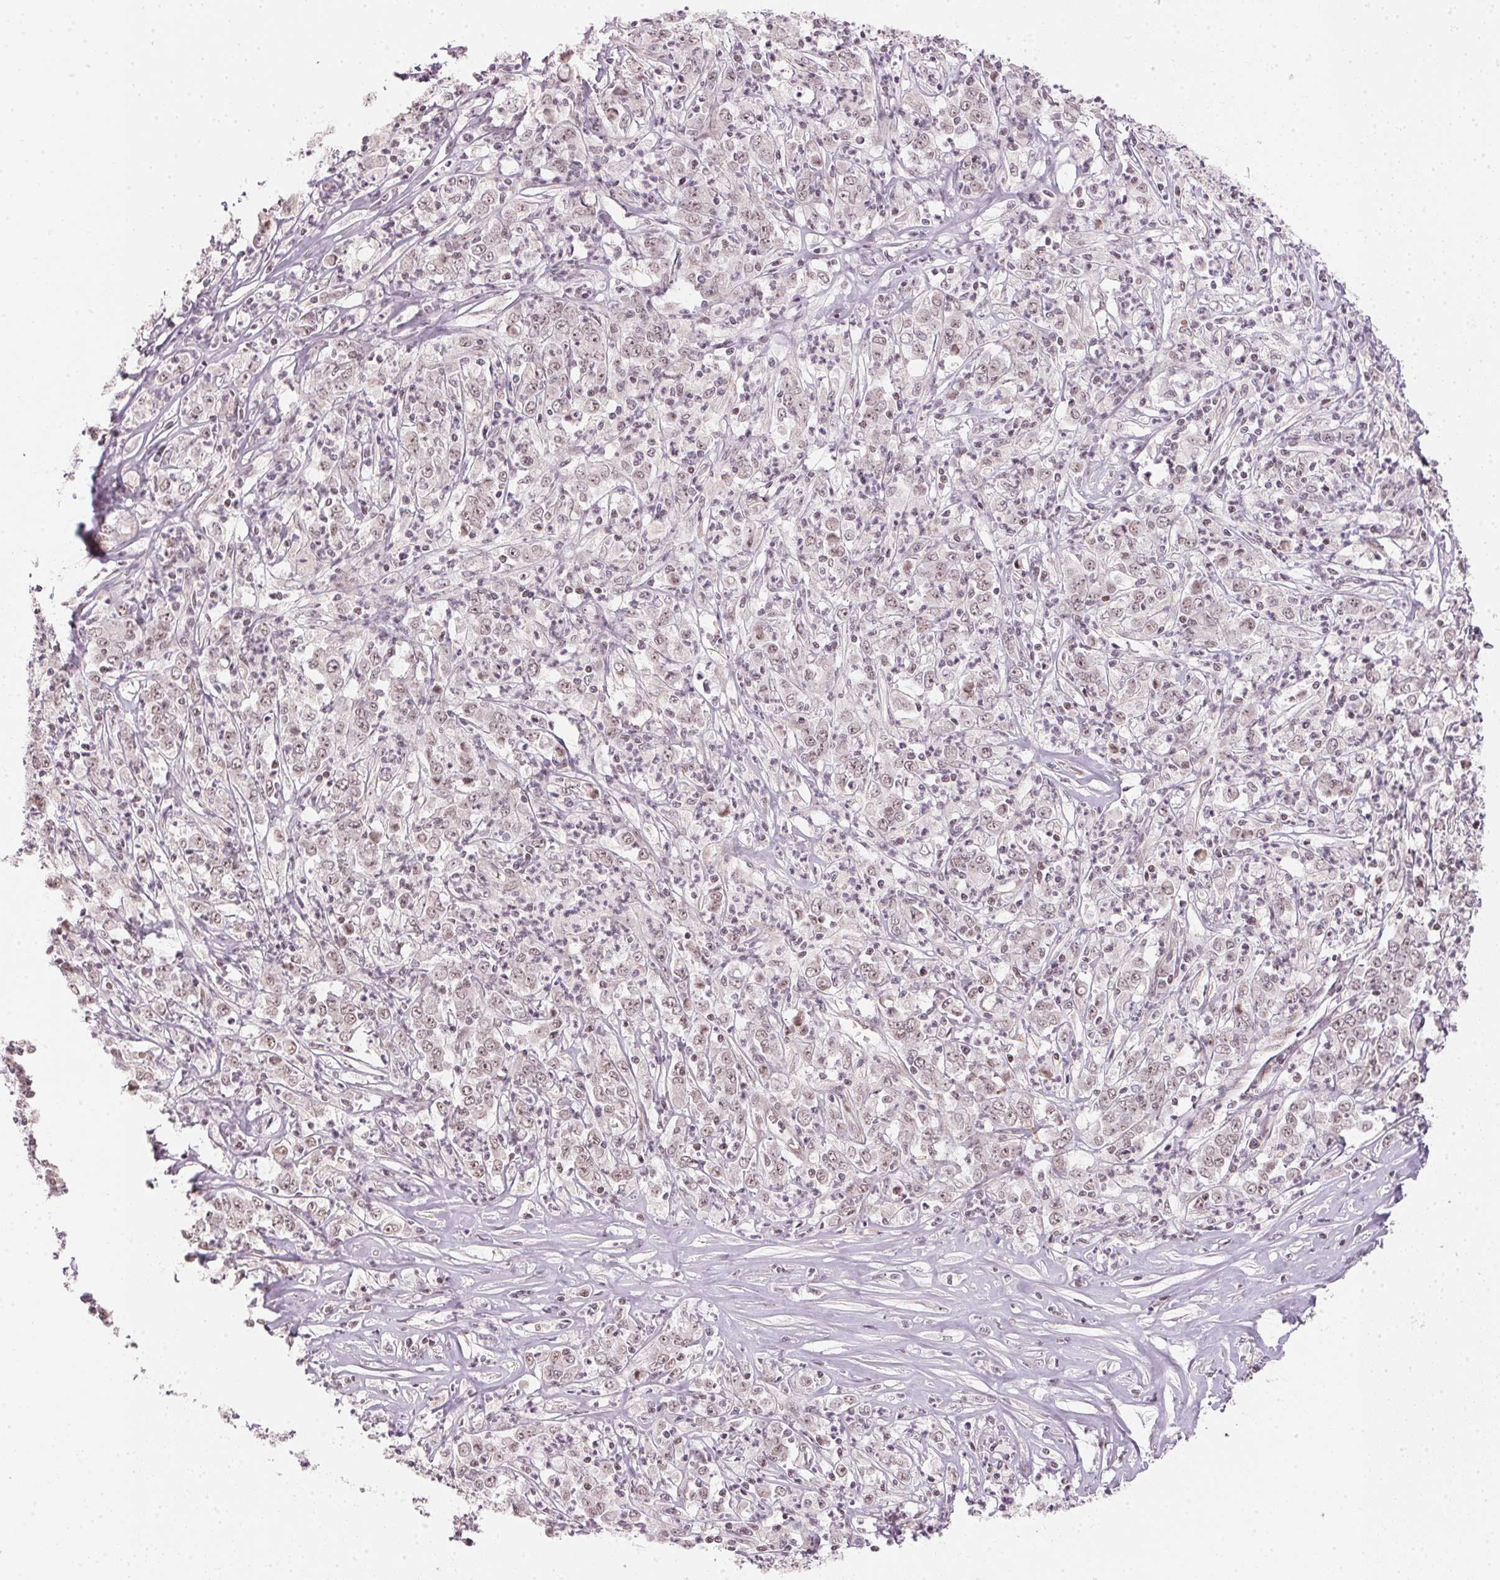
{"staining": {"intensity": "weak", "quantity": "<25%", "location": "nuclear"}, "tissue": "stomach cancer", "cell_type": "Tumor cells", "image_type": "cancer", "snomed": [{"axis": "morphology", "description": "Adenocarcinoma, NOS"}, {"axis": "topography", "description": "Stomach, lower"}], "caption": "Immunohistochemical staining of stomach cancer (adenocarcinoma) exhibits no significant staining in tumor cells.", "gene": "KAT6A", "patient": {"sex": "female", "age": 71}}